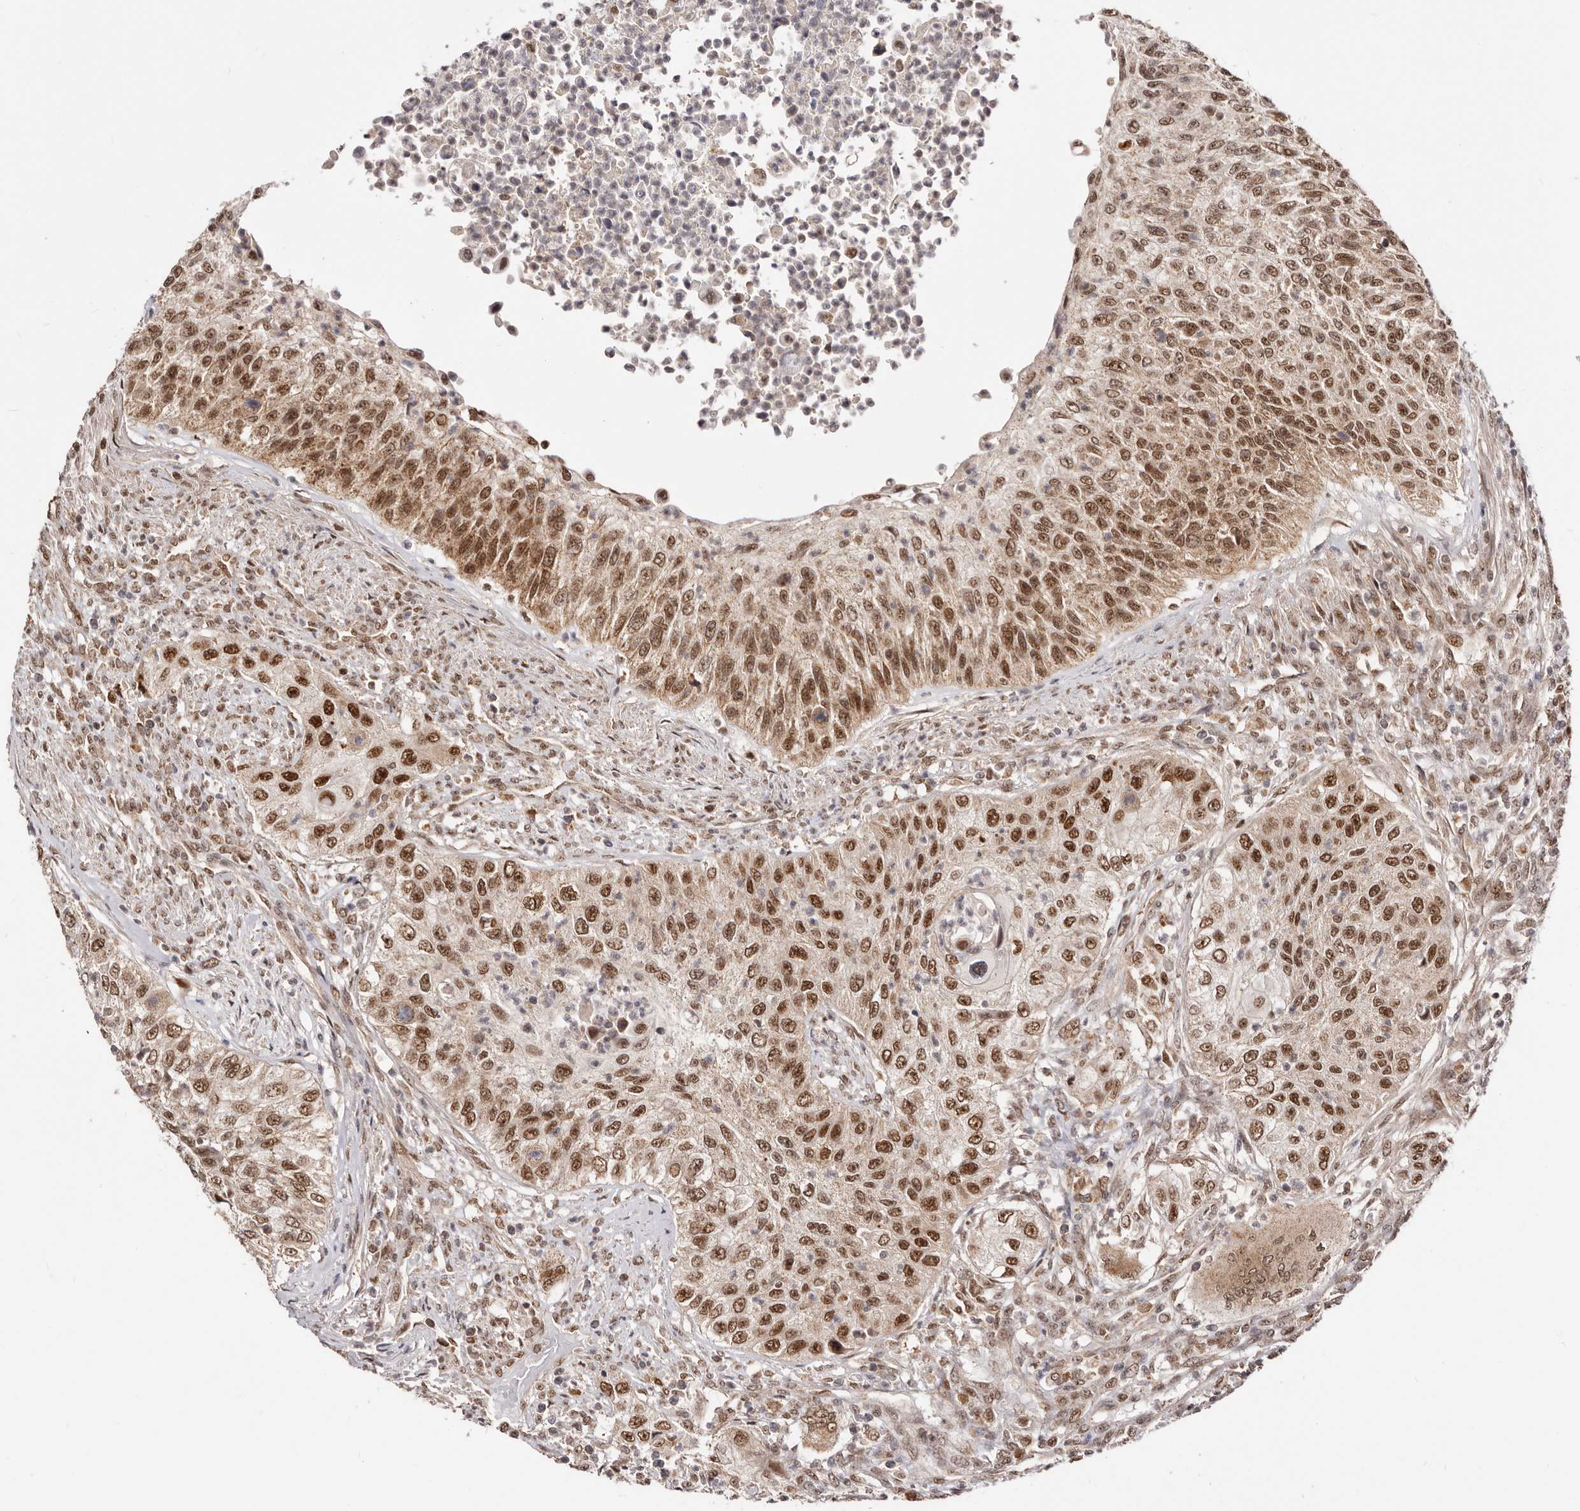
{"staining": {"intensity": "strong", "quantity": "25%-75%", "location": "cytoplasmic/membranous,nuclear"}, "tissue": "urothelial cancer", "cell_type": "Tumor cells", "image_type": "cancer", "snomed": [{"axis": "morphology", "description": "Urothelial carcinoma, High grade"}, {"axis": "topography", "description": "Urinary bladder"}], "caption": "There is high levels of strong cytoplasmic/membranous and nuclear staining in tumor cells of urothelial carcinoma (high-grade), as demonstrated by immunohistochemical staining (brown color).", "gene": "SEC14L1", "patient": {"sex": "female", "age": 60}}